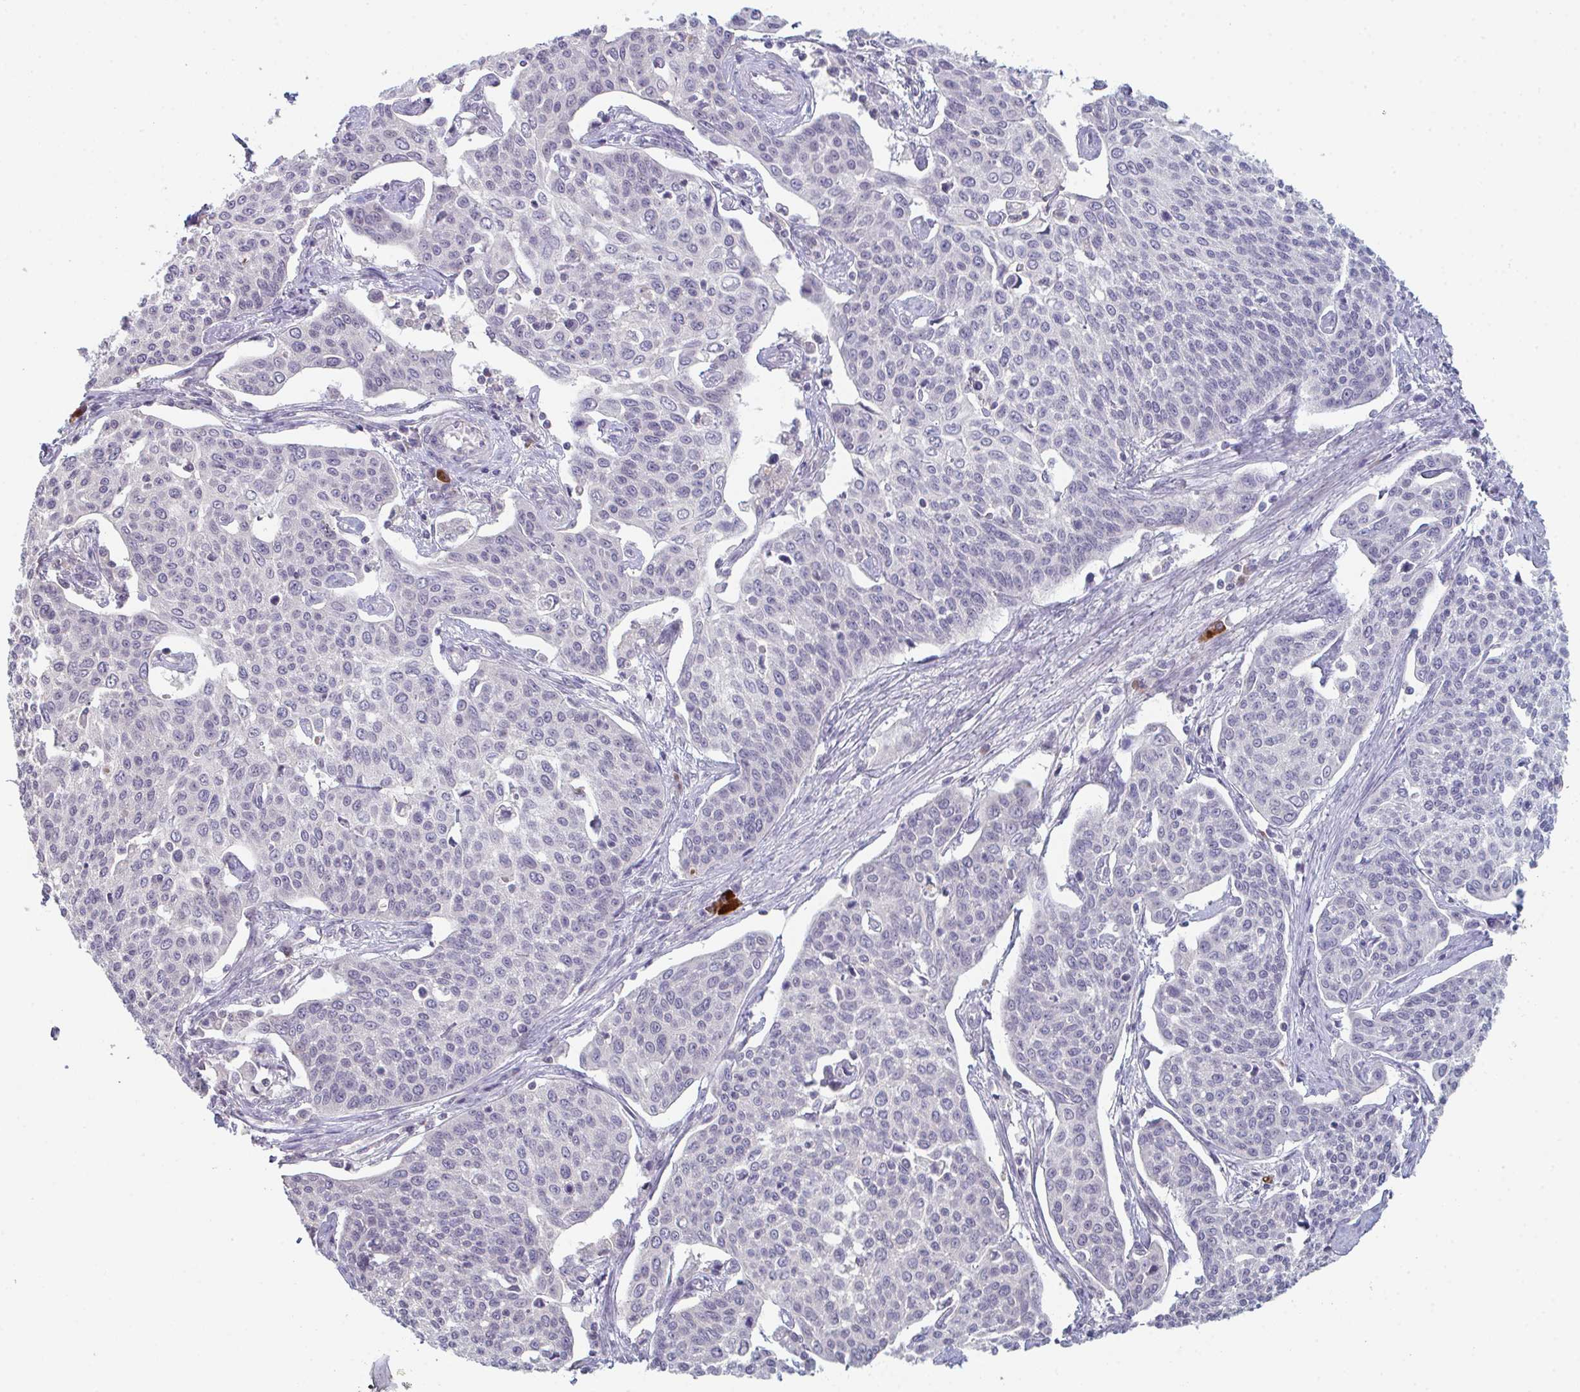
{"staining": {"intensity": "negative", "quantity": "none", "location": "none"}, "tissue": "cervical cancer", "cell_type": "Tumor cells", "image_type": "cancer", "snomed": [{"axis": "morphology", "description": "Squamous cell carcinoma, NOS"}, {"axis": "topography", "description": "Cervix"}], "caption": "Cervical cancer was stained to show a protein in brown. There is no significant staining in tumor cells.", "gene": "ZNF214", "patient": {"sex": "female", "age": 34}}